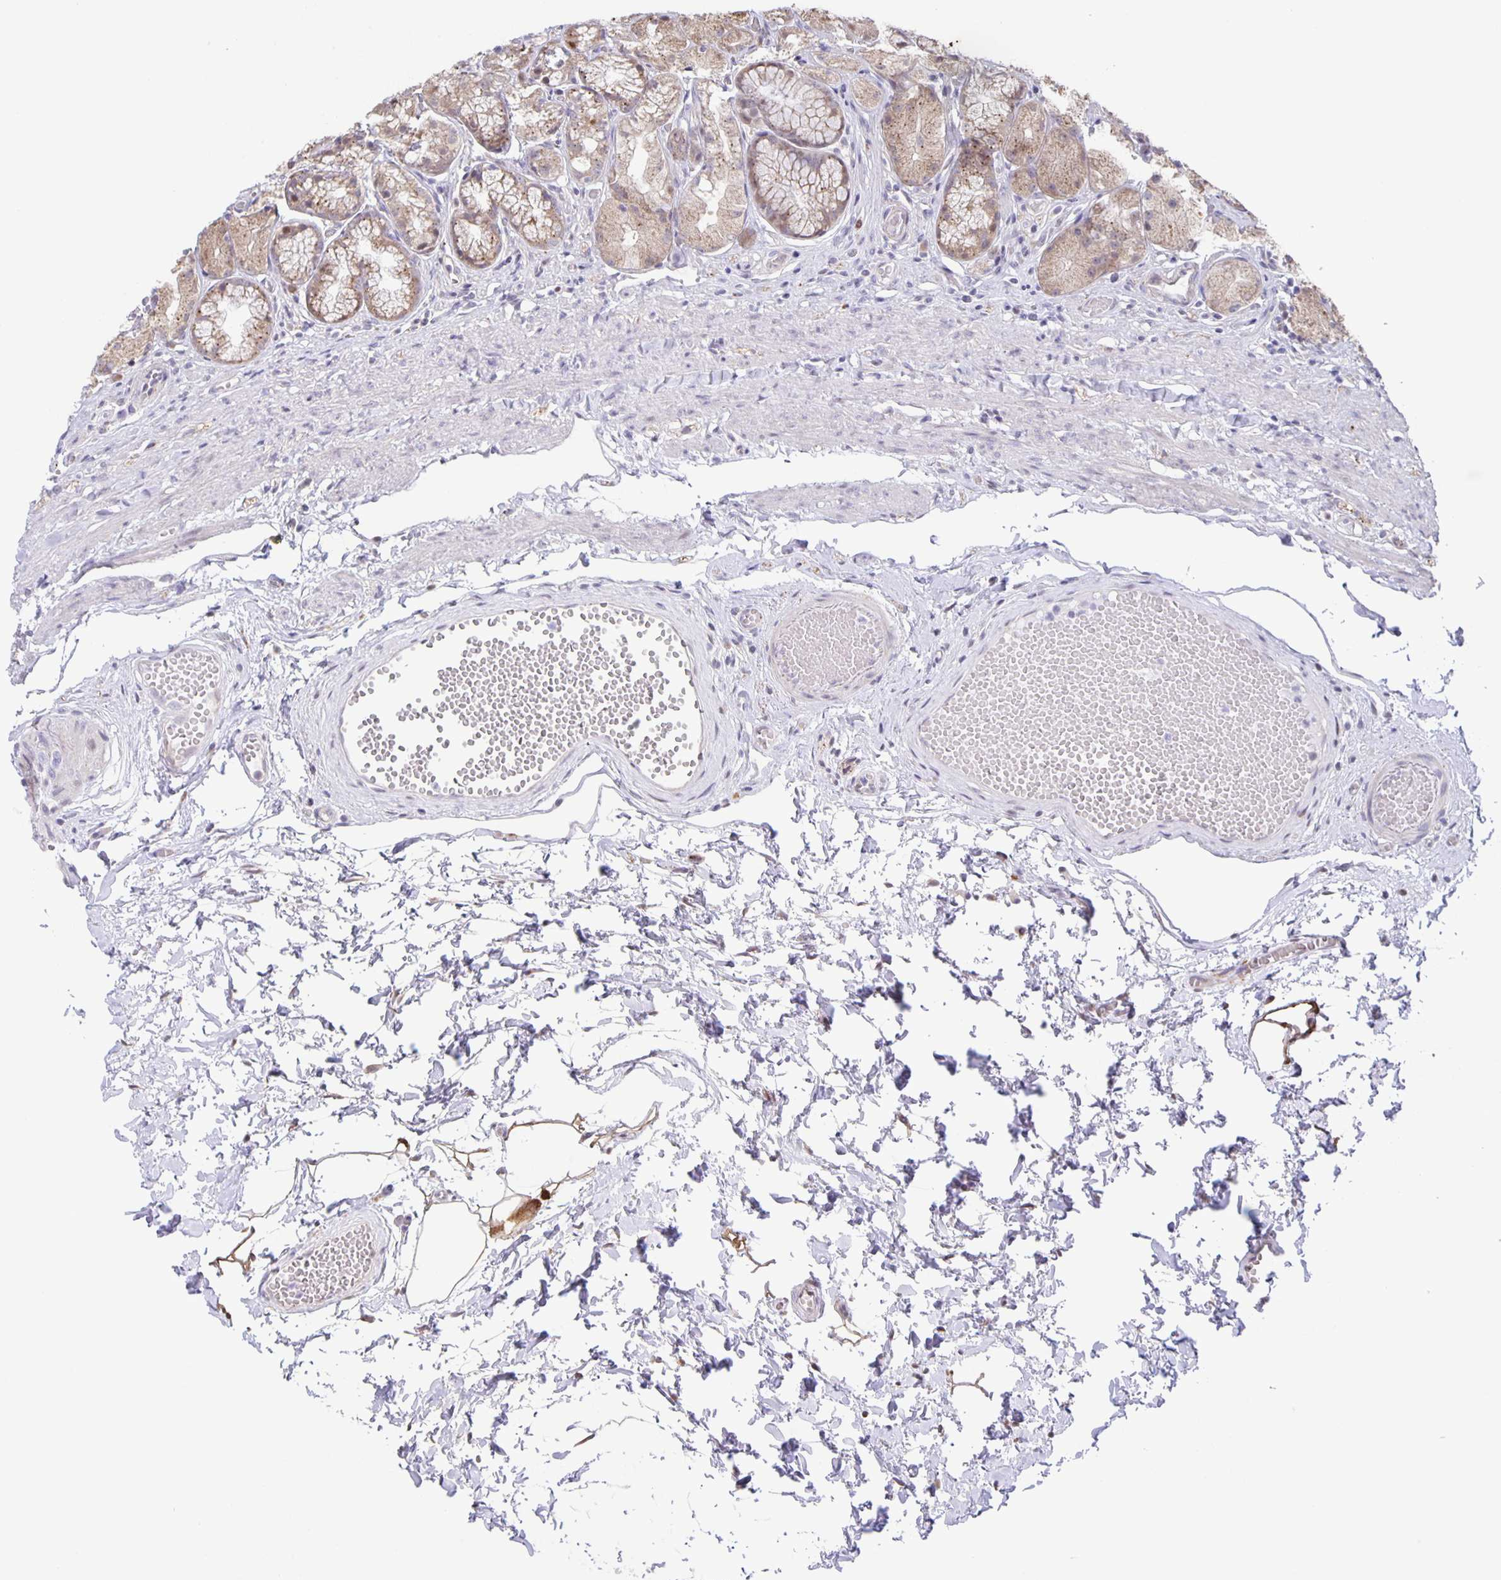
{"staining": {"intensity": "weak", "quantity": "25%-75%", "location": "cytoplasmic/membranous"}, "tissue": "stomach", "cell_type": "Glandular cells", "image_type": "normal", "snomed": [{"axis": "morphology", "description": "Normal tissue, NOS"}, {"axis": "topography", "description": "Stomach"}], "caption": "Glandular cells show low levels of weak cytoplasmic/membranous positivity in about 25%-75% of cells in unremarkable human stomach. The staining is performed using DAB brown chromogen to label protein expression. The nuclei are counter-stained blue using hematoxylin.", "gene": "MAPK12", "patient": {"sex": "male", "age": 70}}